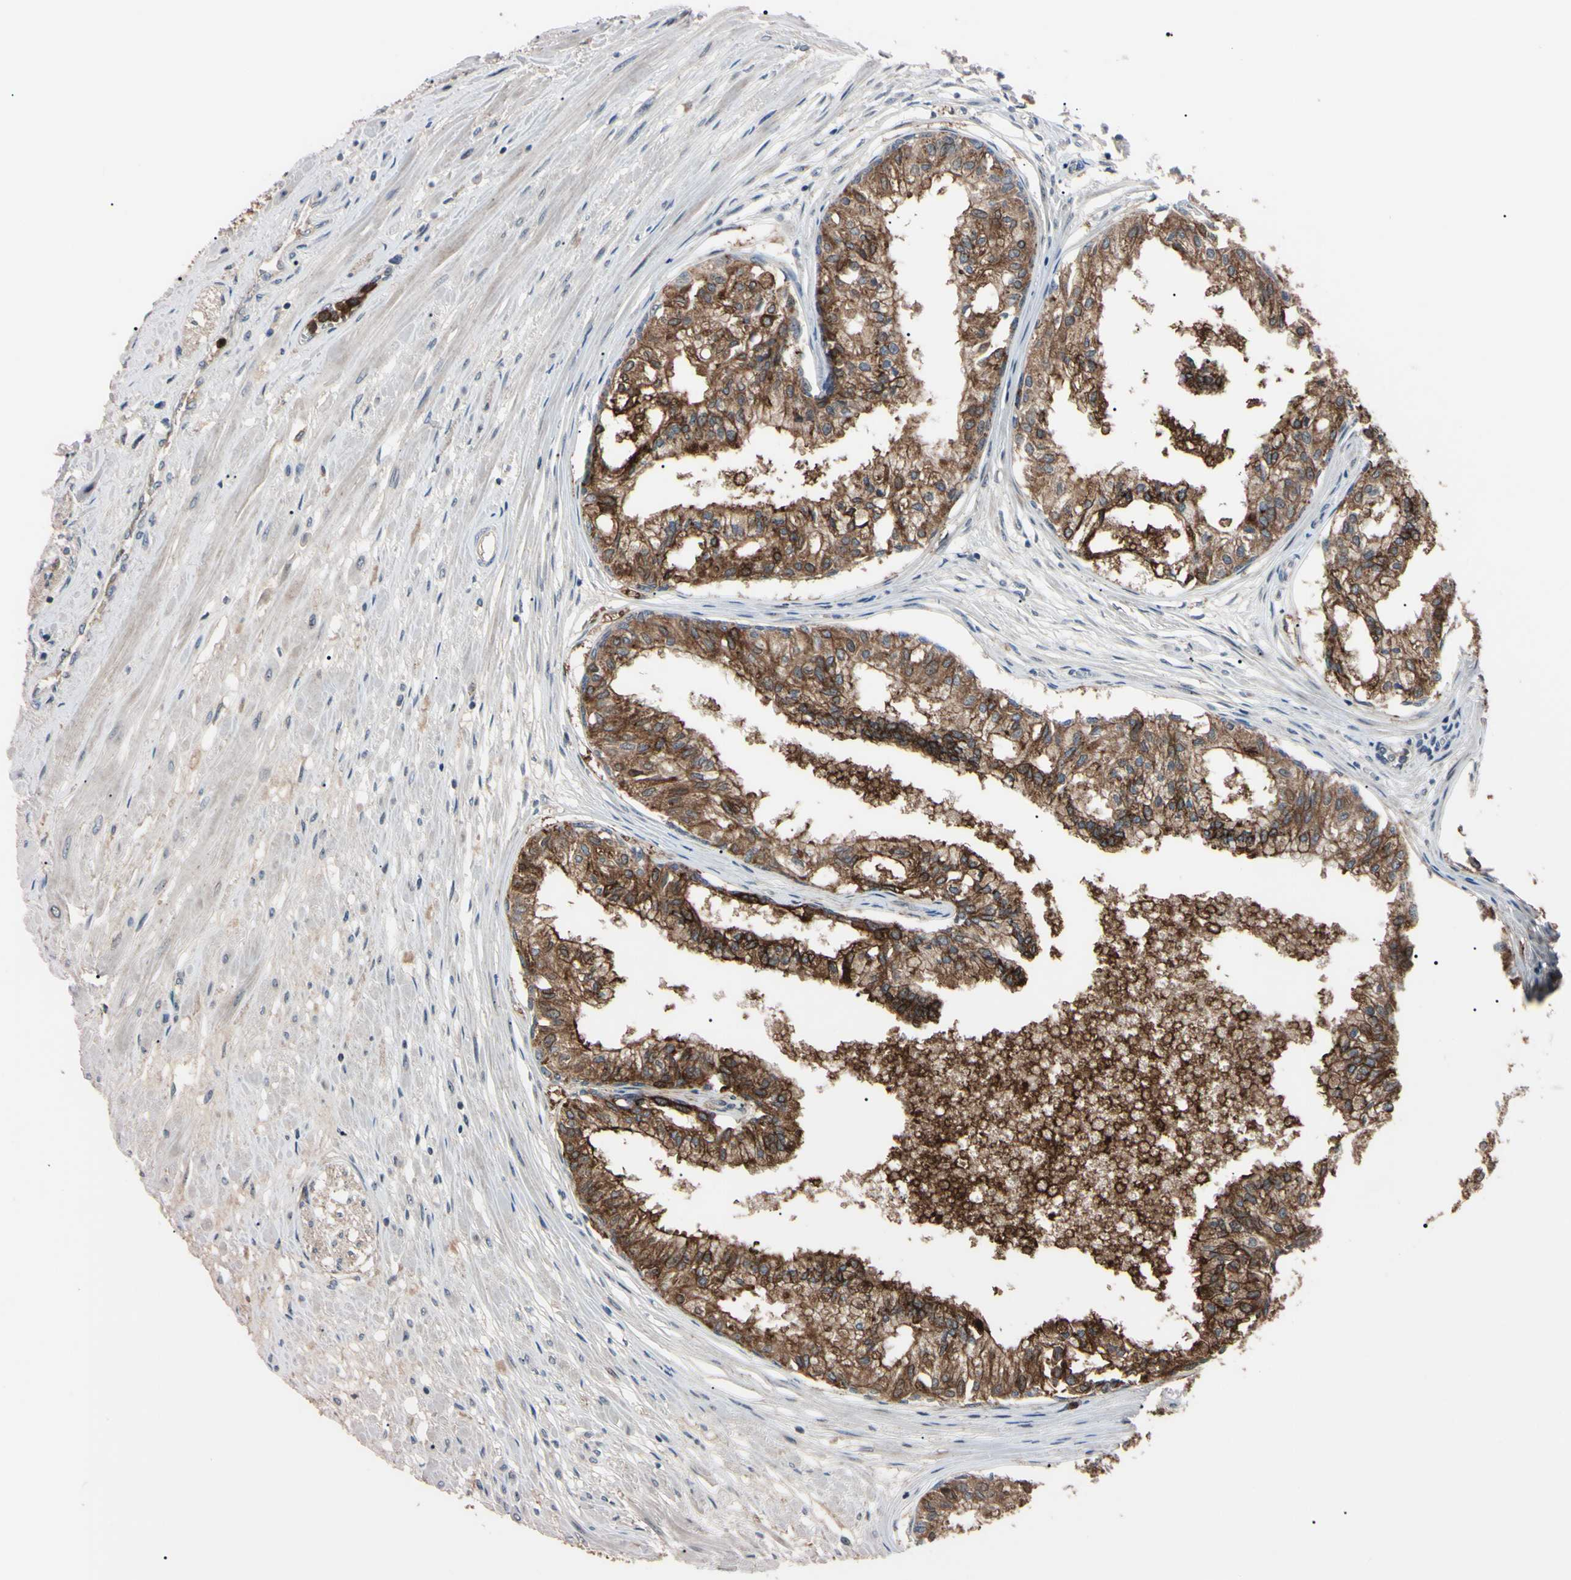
{"staining": {"intensity": "moderate", "quantity": ">75%", "location": "cytoplasmic/membranous,nuclear"}, "tissue": "prostate", "cell_type": "Glandular cells", "image_type": "normal", "snomed": [{"axis": "morphology", "description": "Normal tissue, NOS"}, {"axis": "topography", "description": "Prostate"}, {"axis": "topography", "description": "Seminal veicle"}], "caption": "Prostate stained with immunohistochemistry exhibits moderate cytoplasmic/membranous,nuclear positivity in approximately >75% of glandular cells.", "gene": "TRAF5", "patient": {"sex": "male", "age": 60}}